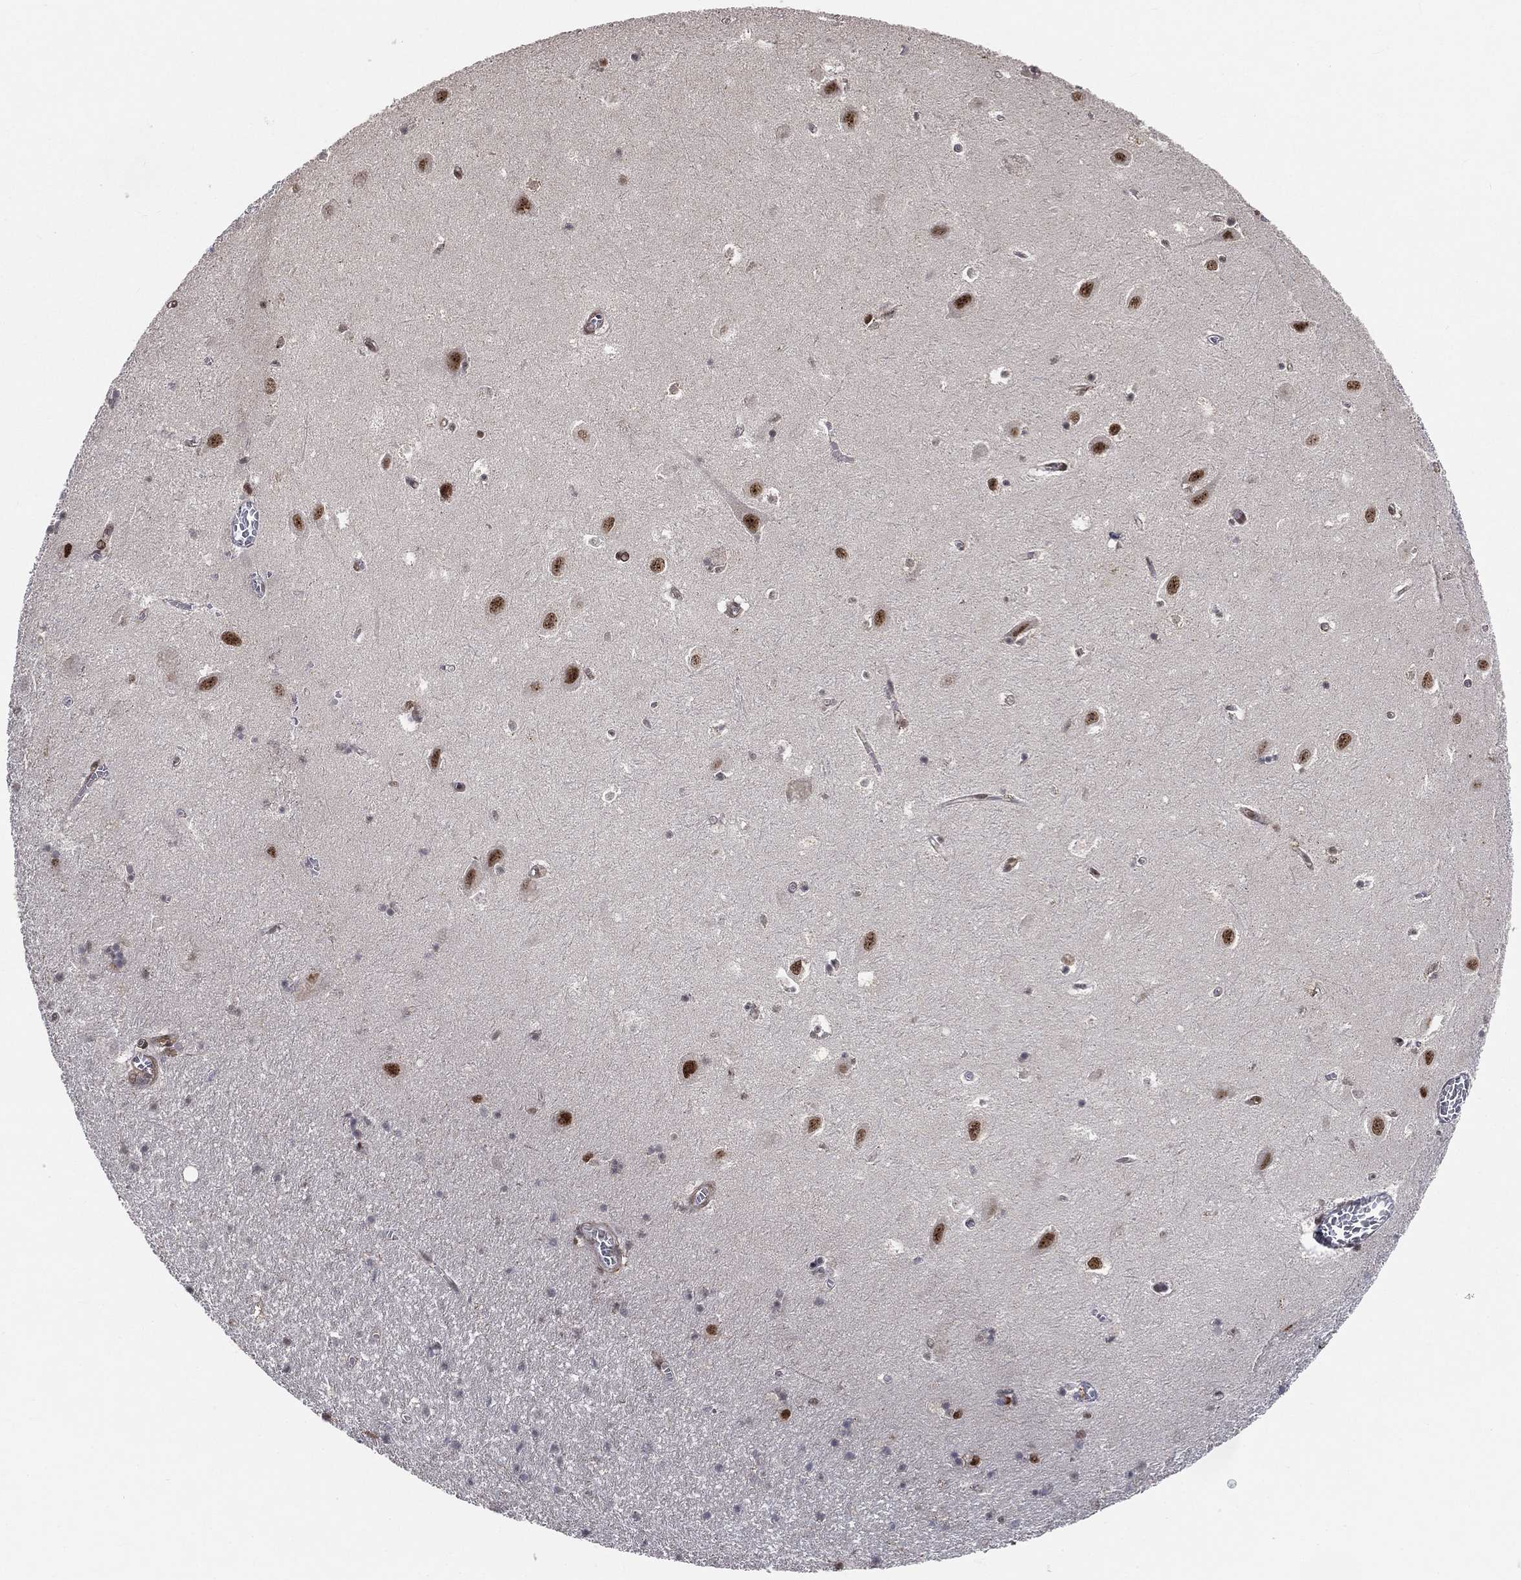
{"staining": {"intensity": "strong", "quantity": "<25%", "location": "nuclear"}, "tissue": "hippocampus", "cell_type": "Glial cells", "image_type": "normal", "snomed": [{"axis": "morphology", "description": "Normal tissue, NOS"}, {"axis": "topography", "description": "Hippocampus"}], "caption": "Protein expression analysis of benign human hippocampus reveals strong nuclear staining in about <25% of glial cells.", "gene": "RSRC2", "patient": {"sex": "female", "age": 64}}